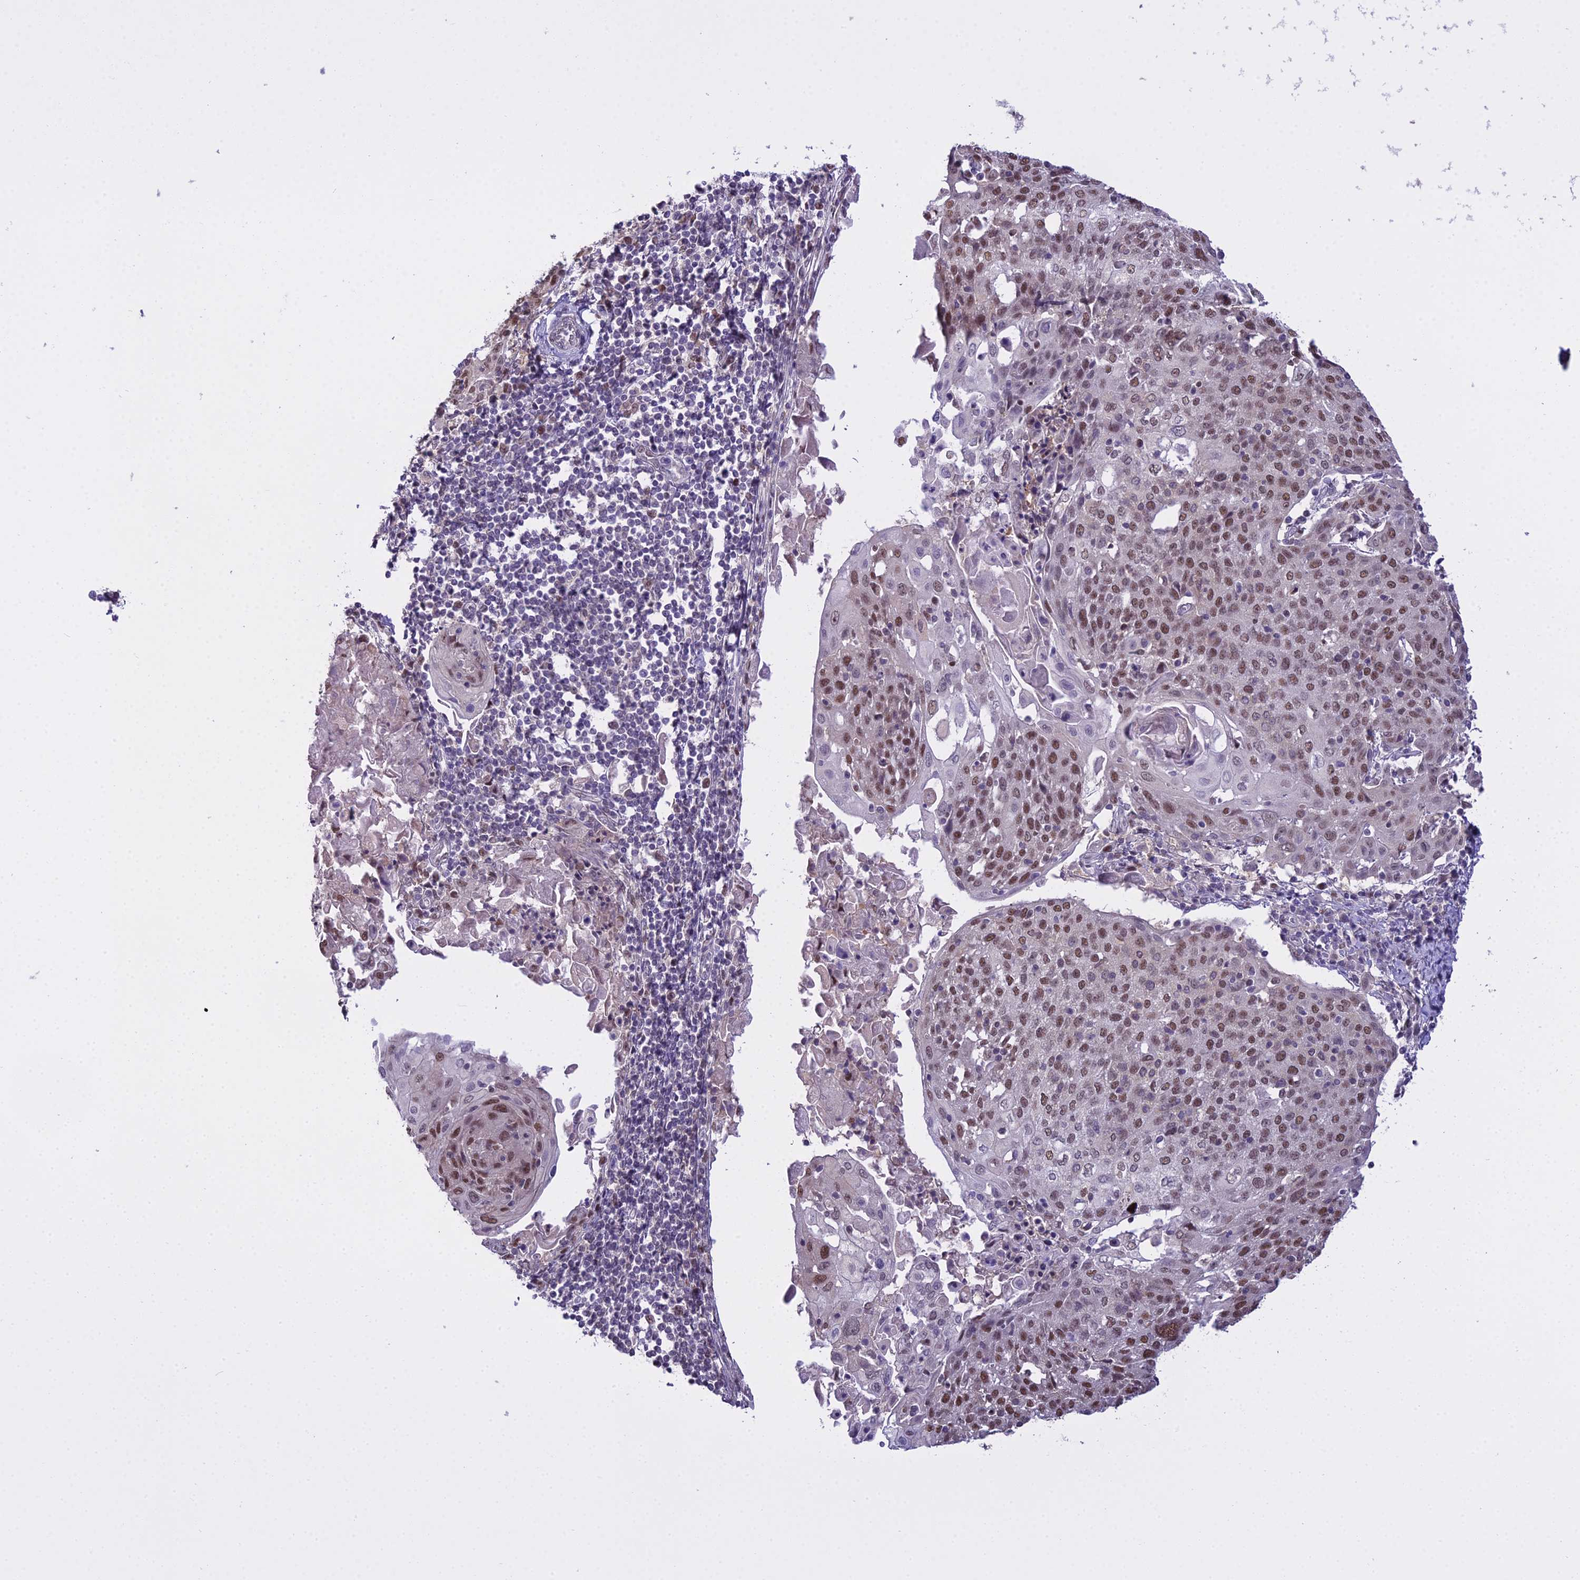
{"staining": {"intensity": "moderate", "quantity": ">75%", "location": "nuclear"}, "tissue": "cervical cancer", "cell_type": "Tumor cells", "image_type": "cancer", "snomed": [{"axis": "morphology", "description": "Squamous cell carcinoma, NOS"}, {"axis": "topography", "description": "Cervix"}], "caption": "The micrograph exhibits immunohistochemical staining of squamous cell carcinoma (cervical). There is moderate nuclear staining is appreciated in approximately >75% of tumor cells.", "gene": "MAT2A", "patient": {"sex": "female", "age": 67}}